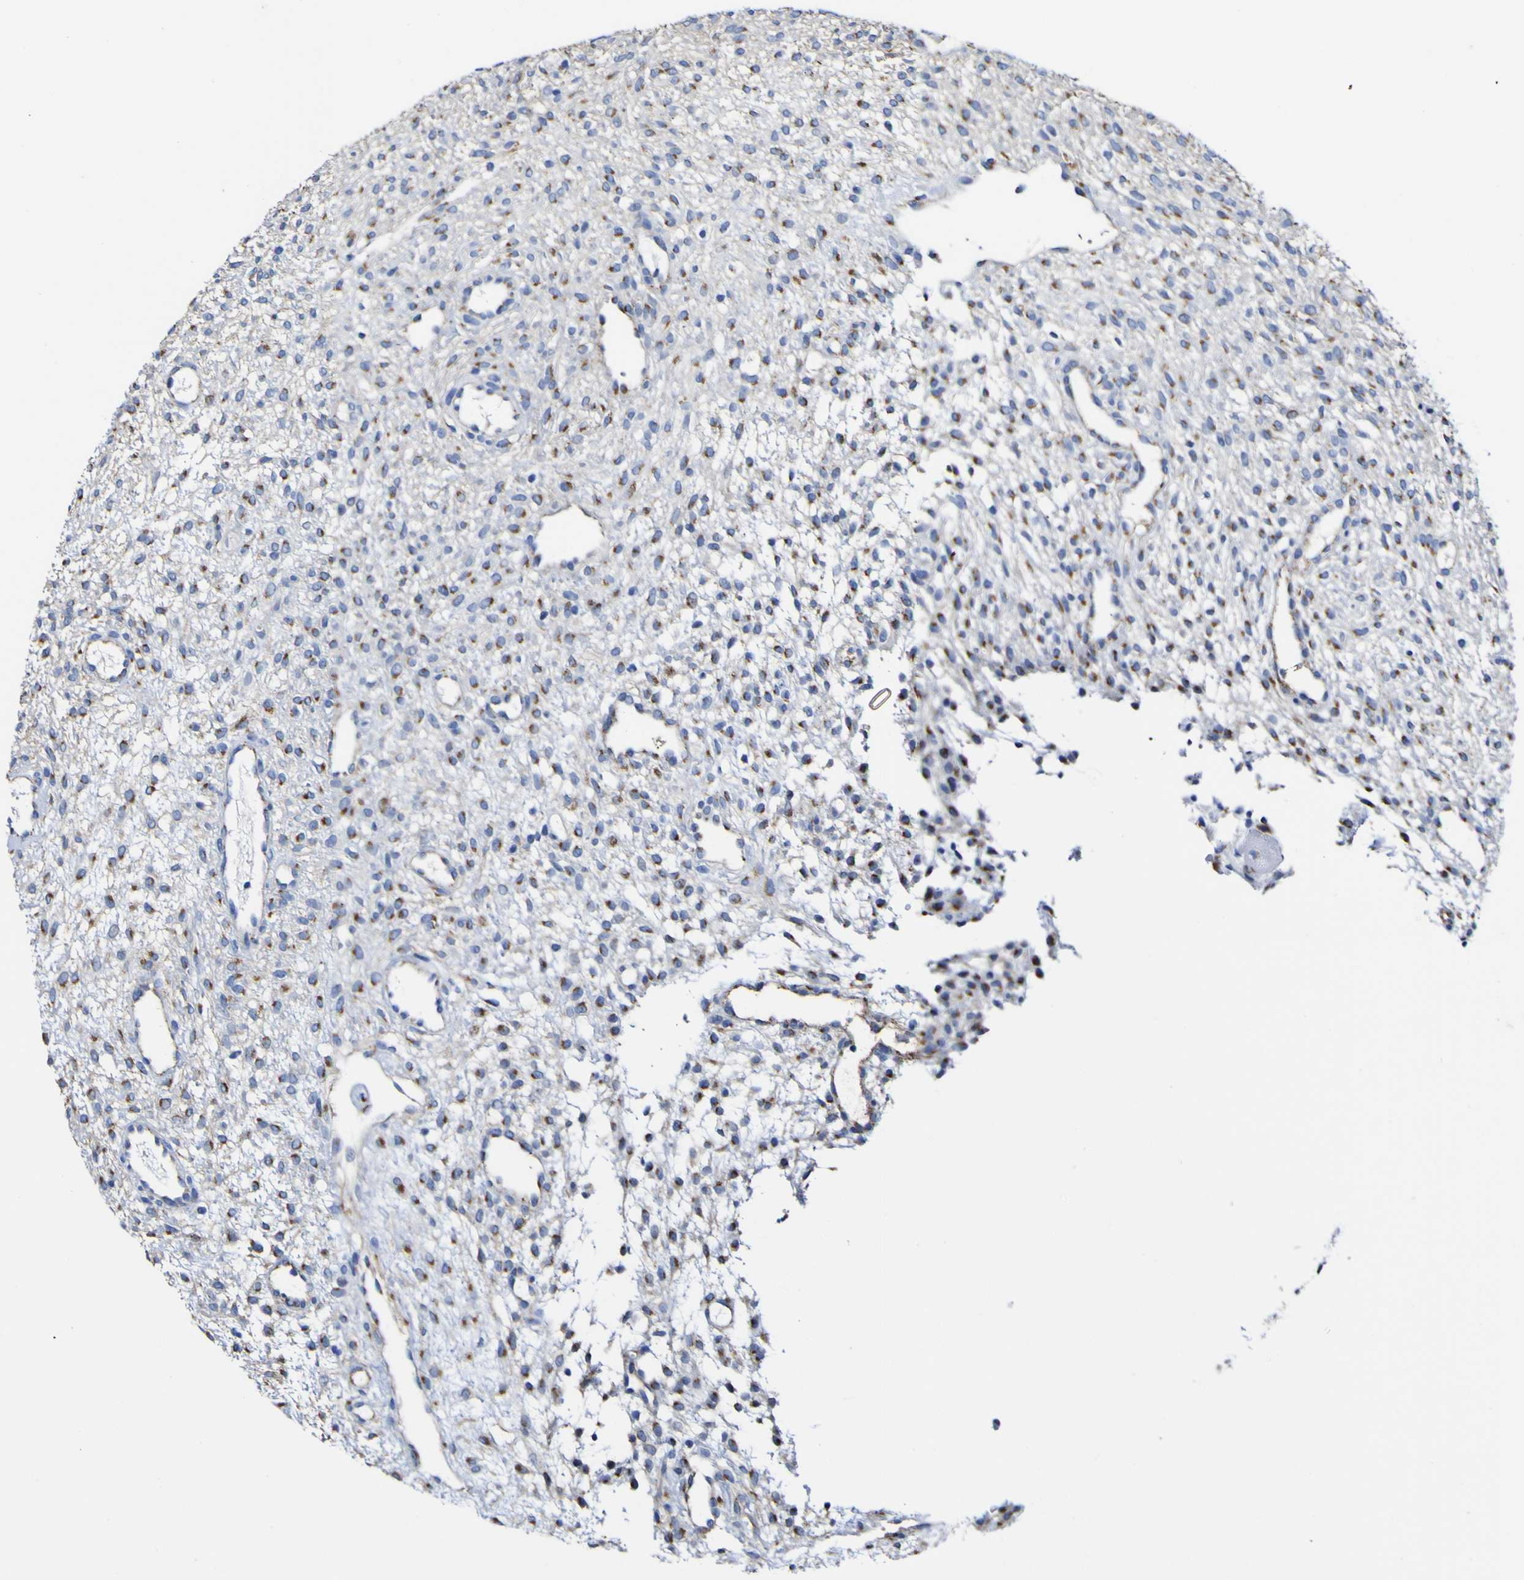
{"staining": {"intensity": "moderate", "quantity": "25%-75%", "location": "cytoplasmic/membranous"}, "tissue": "ovary", "cell_type": "Ovarian stroma cells", "image_type": "normal", "snomed": [{"axis": "morphology", "description": "Normal tissue, NOS"}, {"axis": "morphology", "description": "Cyst, NOS"}, {"axis": "topography", "description": "Ovary"}], "caption": "The image demonstrates a brown stain indicating the presence of a protein in the cytoplasmic/membranous of ovarian stroma cells in ovary. (IHC, brightfield microscopy, high magnification).", "gene": "GOLM1", "patient": {"sex": "female", "age": 18}}